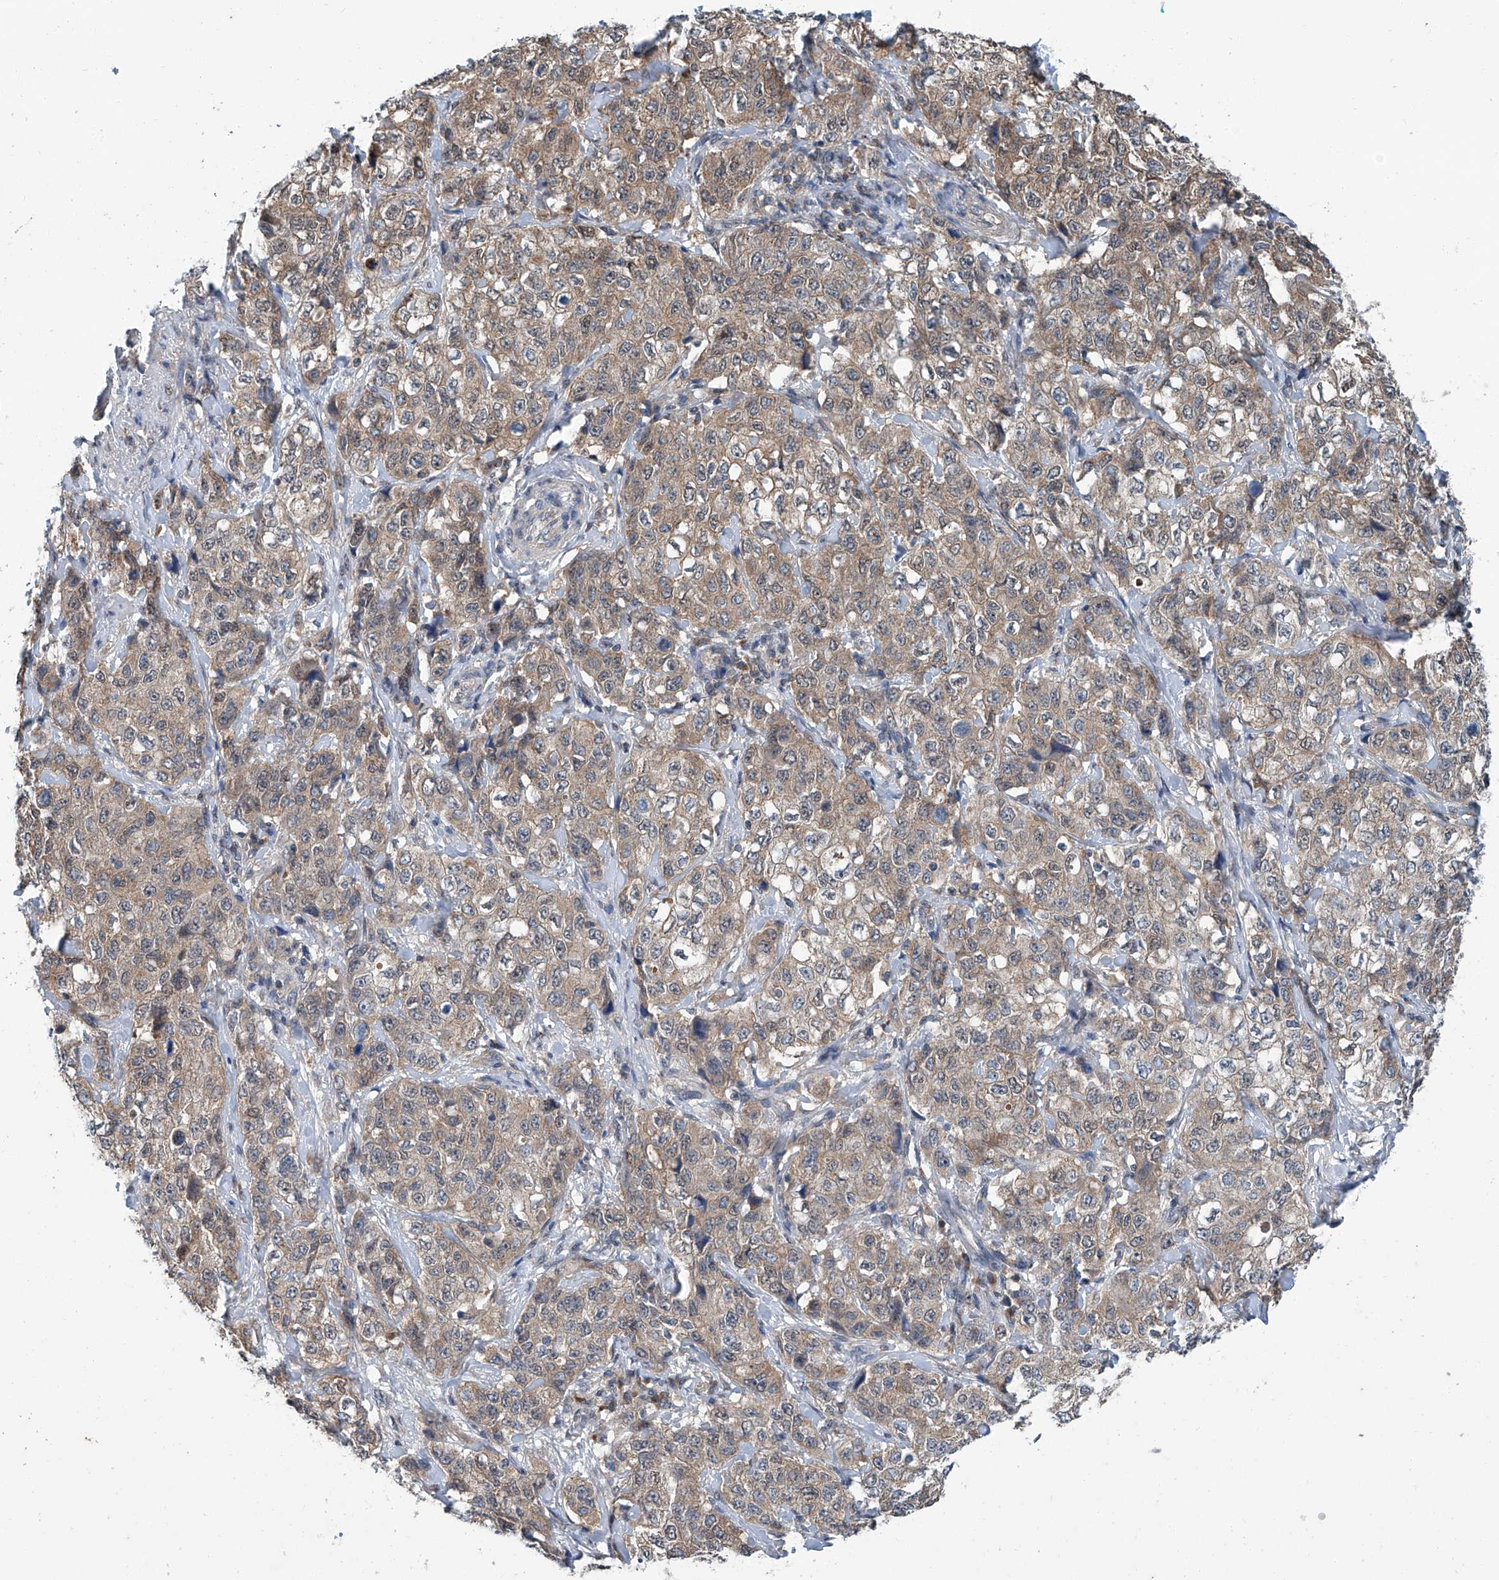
{"staining": {"intensity": "weak", "quantity": ">75%", "location": "cytoplasmic/membranous"}, "tissue": "stomach cancer", "cell_type": "Tumor cells", "image_type": "cancer", "snomed": [{"axis": "morphology", "description": "Adenocarcinoma, NOS"}, {"axis": "topography", "description": "Stomach"}], "caption": "Human stomach cancer (adenocarcinoma) stained with a brown dye displays weak cytoplasmic/membranous positive expression in about >75% of tumor cells.", "gene": "CLK1", "patient": {"sex": "male", "age": 48}}